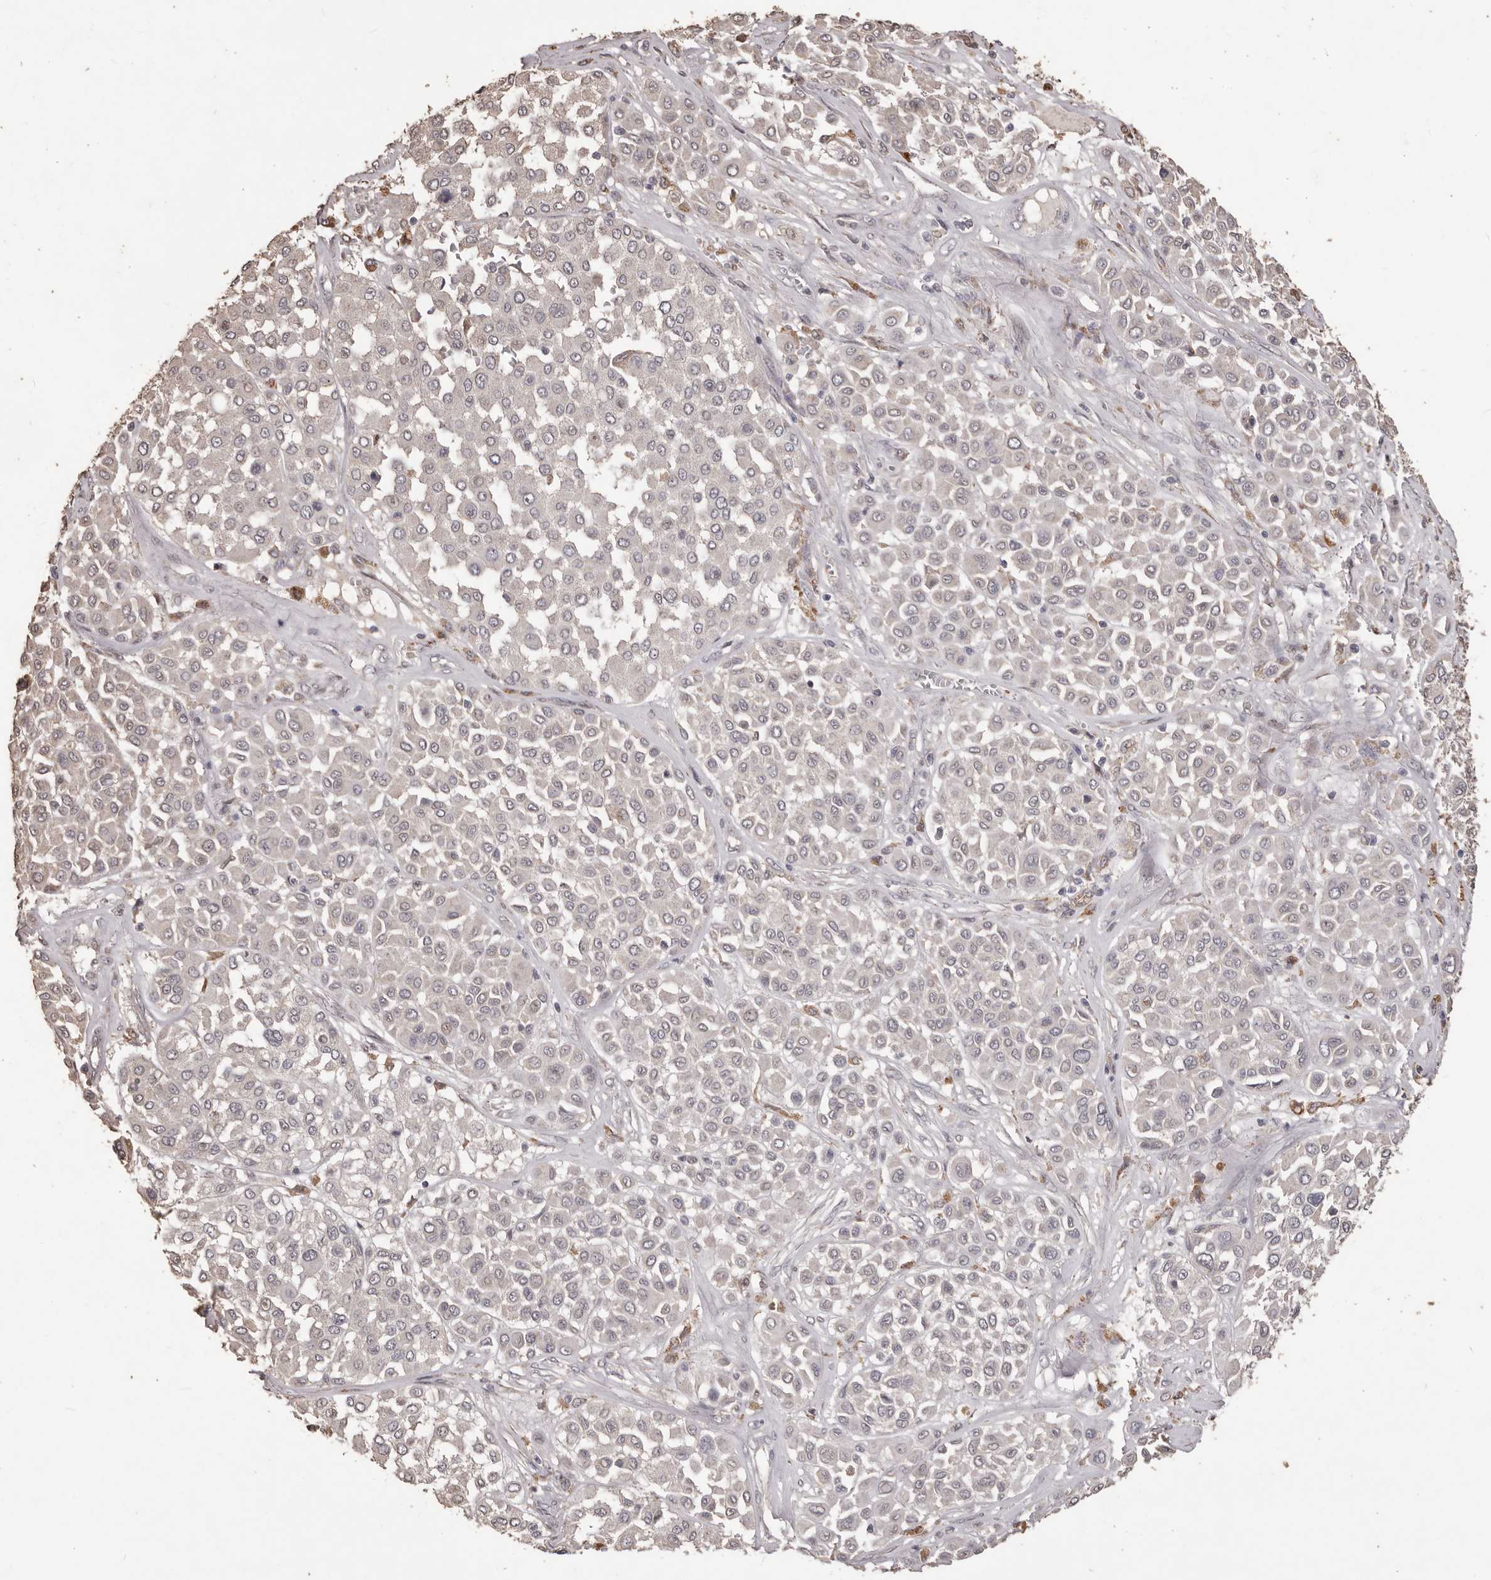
{"staining": {"intensity": "weak", "quantity": "<25%", "location": "cytoplasmic/membranous"}, "tissue": "melanoma", "cell_type": "Tumor cells", "image_type": "cancer", "snomed": [{"axis": "morphology", "description": "Malignant melanoma, Metastatic site"}, {"axis": "topography", "description": "Soft tissue"}], "caption": "Tumor cells show no significant protein positivity in melanoma.", "gene": "PRSS27", "patient": {"sex": "male", "age": 41}}